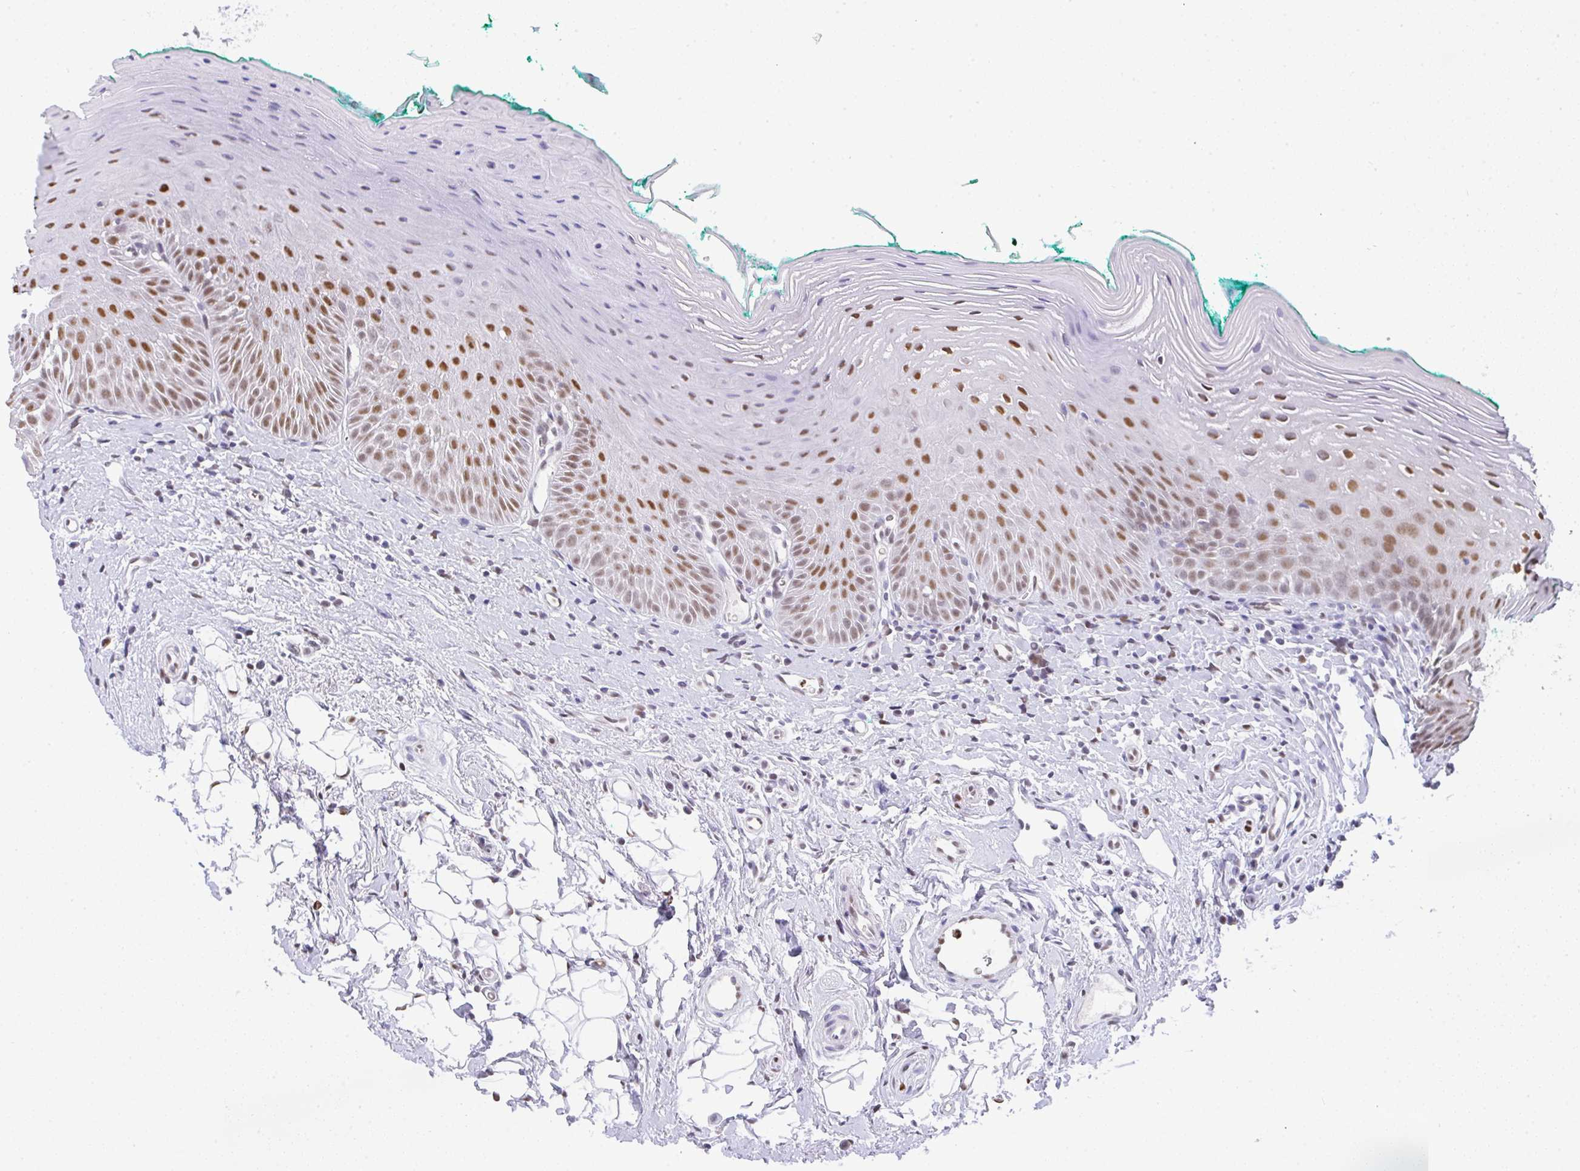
{"staining": {"intensity": "moderate", "quantity": "25%-75%", "location": "nuclear"}, "tissue": "oral mucosa", "cell_type": "Squamous epithelial cells", "image_type": "normal", "snomed": [{"axis": "morphology", "description": "Normal tissue, NOS"}, {"axis": "topography", "description": "Oral tissue"}, {"axis": "topography", "description": "Tounge, NOS"}], "caption": "Brown immunohistochemical staining in normal oral mucosa exhibits moderate nuclear positivity in approximately 25%-75% of squamous epithelial cells.", "gene": "BBX", "patient": {"sex": "male", "age": 83}}